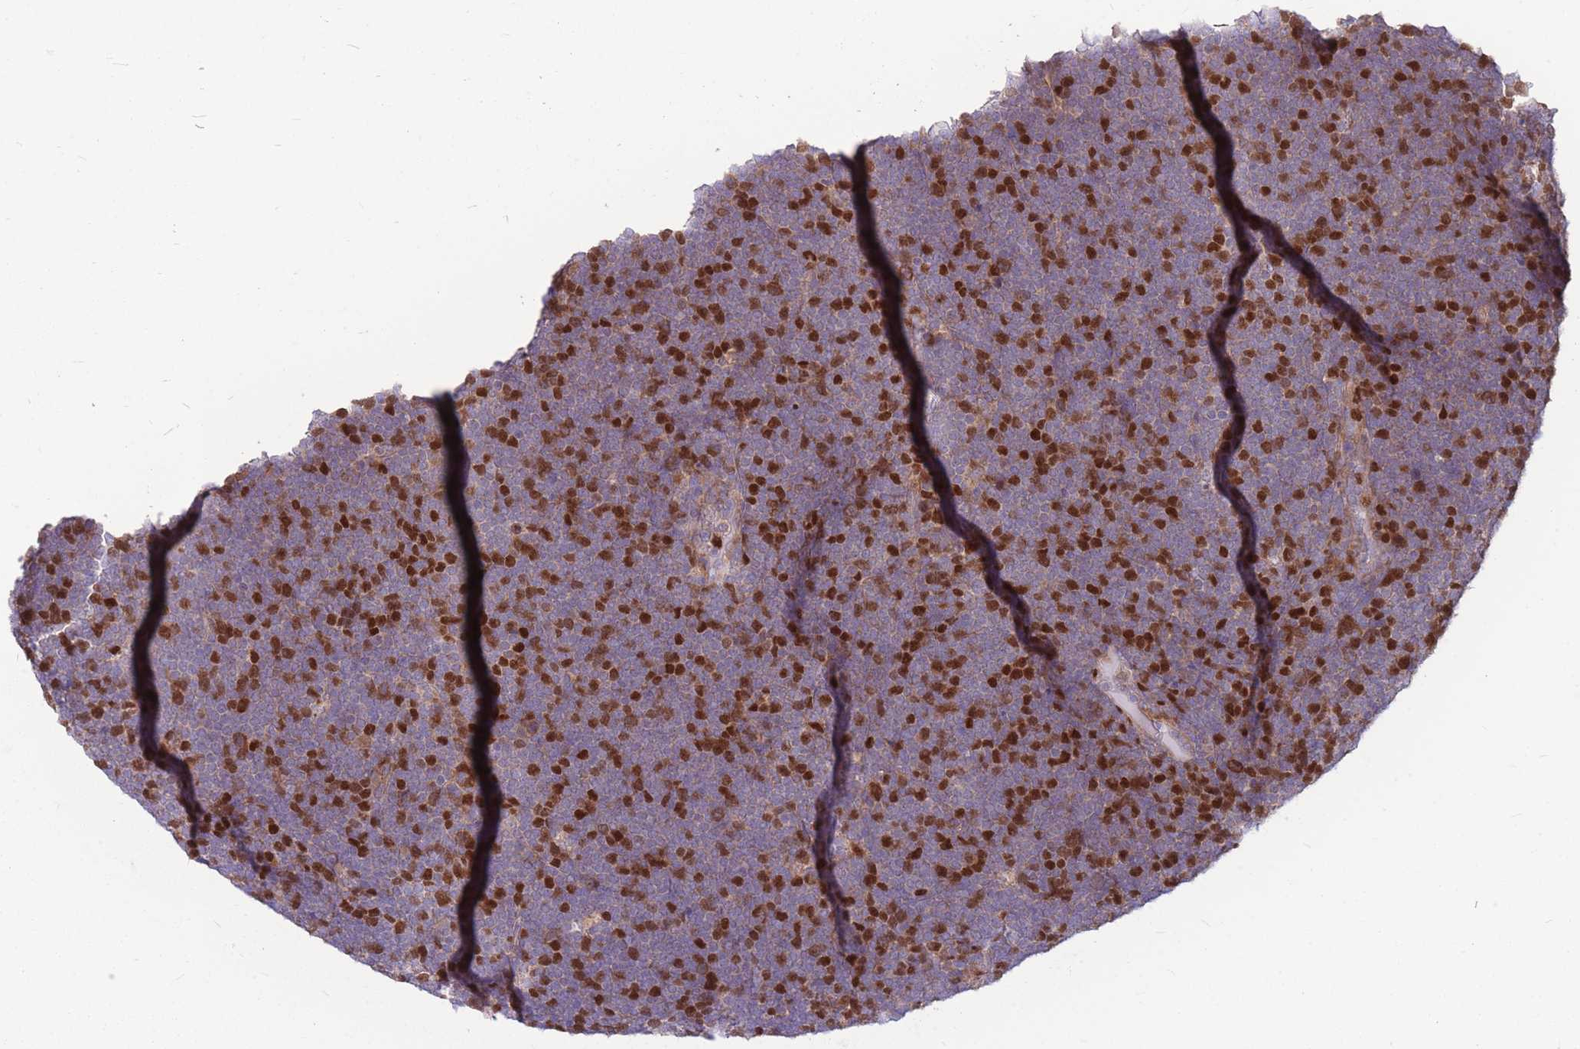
{"staining": {"intensity": "strong", "quantity": "25%-75%", "location": "nuclear"}, "tissue": "lymphoma", "cell_type": "Tumor cells", "image_type": "cancer", "snomed": [{"axis": "morphology", "description": "Malignant lymphoma, non-Hodgkin's type, High grade"}, {"axis": "topography", "description": "Lymph node"}], "caption": "High-magnification brightfield microscopy of high-grade malignant lymphoma, non-Hodgkin's type stained with DAB (brown) and counterstained with hematoxylin (blue). tumor cells exhibit strong nuclear staining is present in approximately25%-75% of cells.", "gene": "GMNN", "patient": {"sex": "male", "age": 13}}